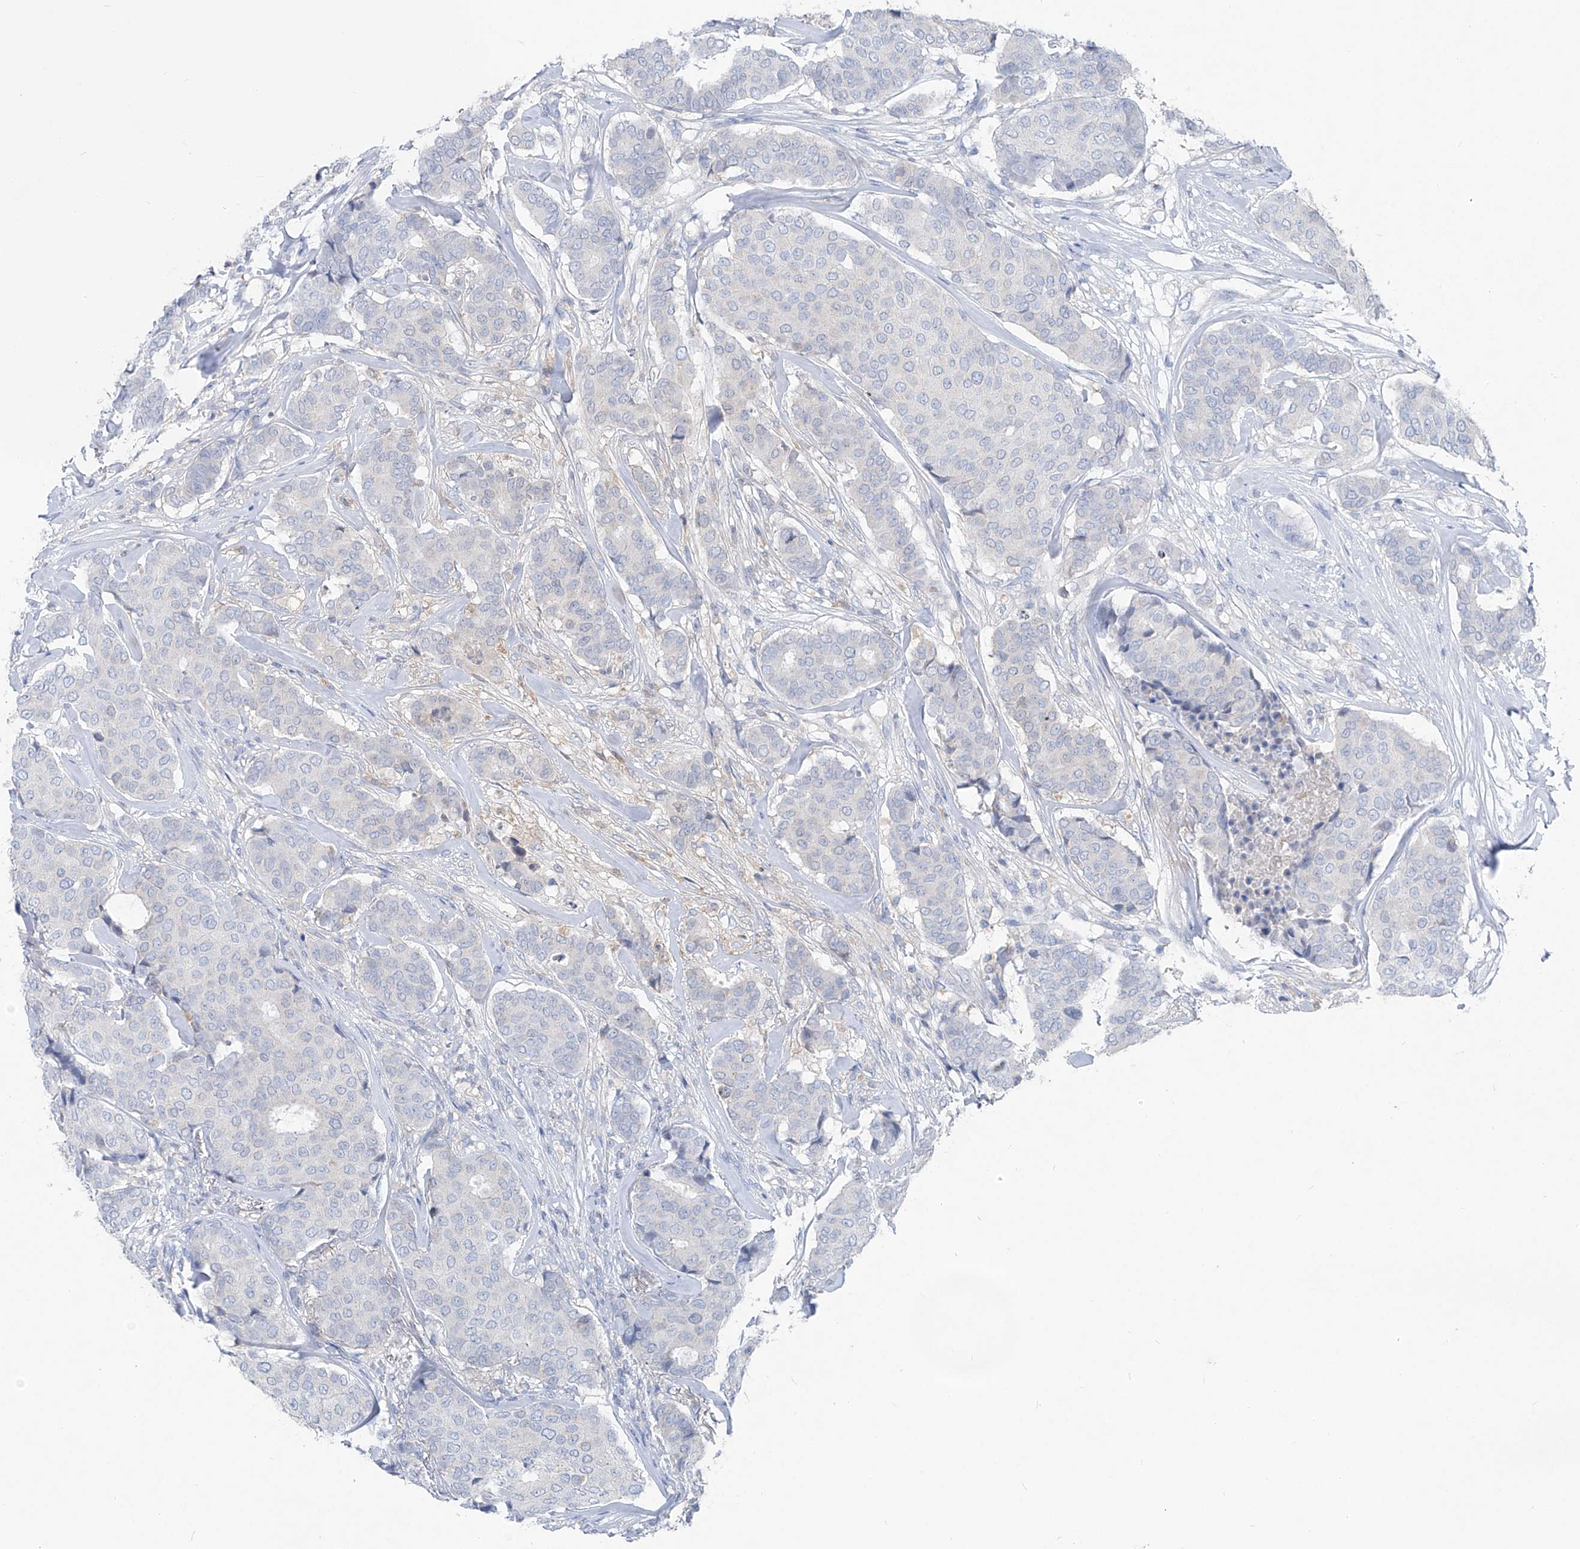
{"staining": {"intensity": "negative", "quantity": "none", "location": "none"}, "tissue": "breast cancer", "cell_type": "Tumor cells", "image_type": "cancer", "snomed": [{"axis": "morphology", "description": "Duct carcinoma"}, {"axis": "topography", "description": "Breast"}], "caption": "IHC histopathology image of intraductal carcinoma (breast) stained for a protein (brown), which displays no positivity in tumor cells.", "gene": "UFL1", "patient": {"sex": "female", "age": 75}}